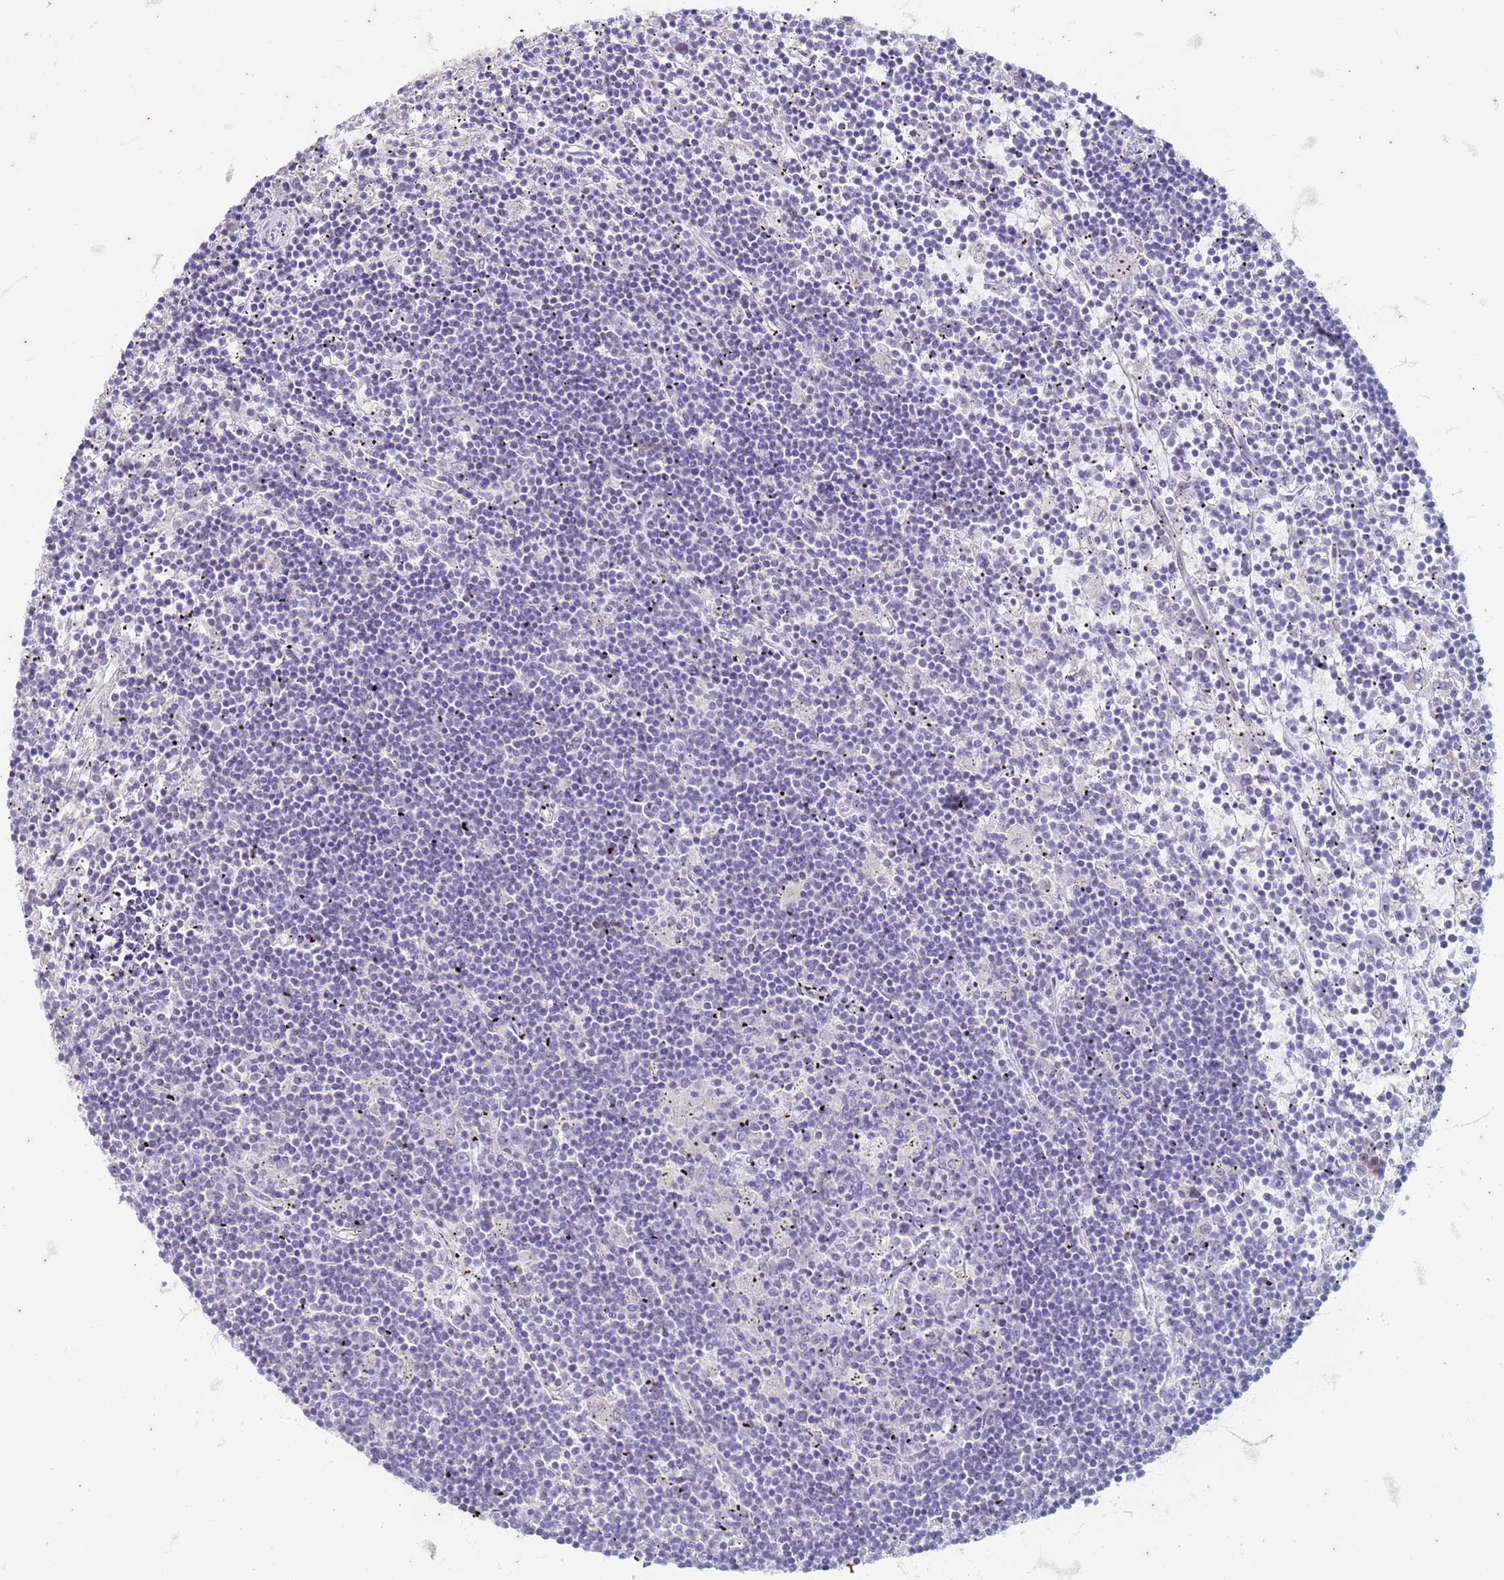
{"staining": {"intensity": "negative", "quantity": "none", "location": "none"}, "tissue": "lymphoma", "cell_type": "Tumor cells", "image_type": "cancer", "snomed": [{"axis": "morphology", "description": "Malignant lymphoma, non-Hodgkin's type, Low grade"}, {"axis": "topography", "description": "Spleen"}], "caption": "There is no significant positivity in tumor cells of low-grade malignant lymphoma, non-Hodgkin's type. (DAB (3,3'-diaminobenzidine) immunohistochemistry visualized using brightfield microscopy, high magnification).", "gene": "SUCO", "patient": {"sex": "male", "age": 76}}